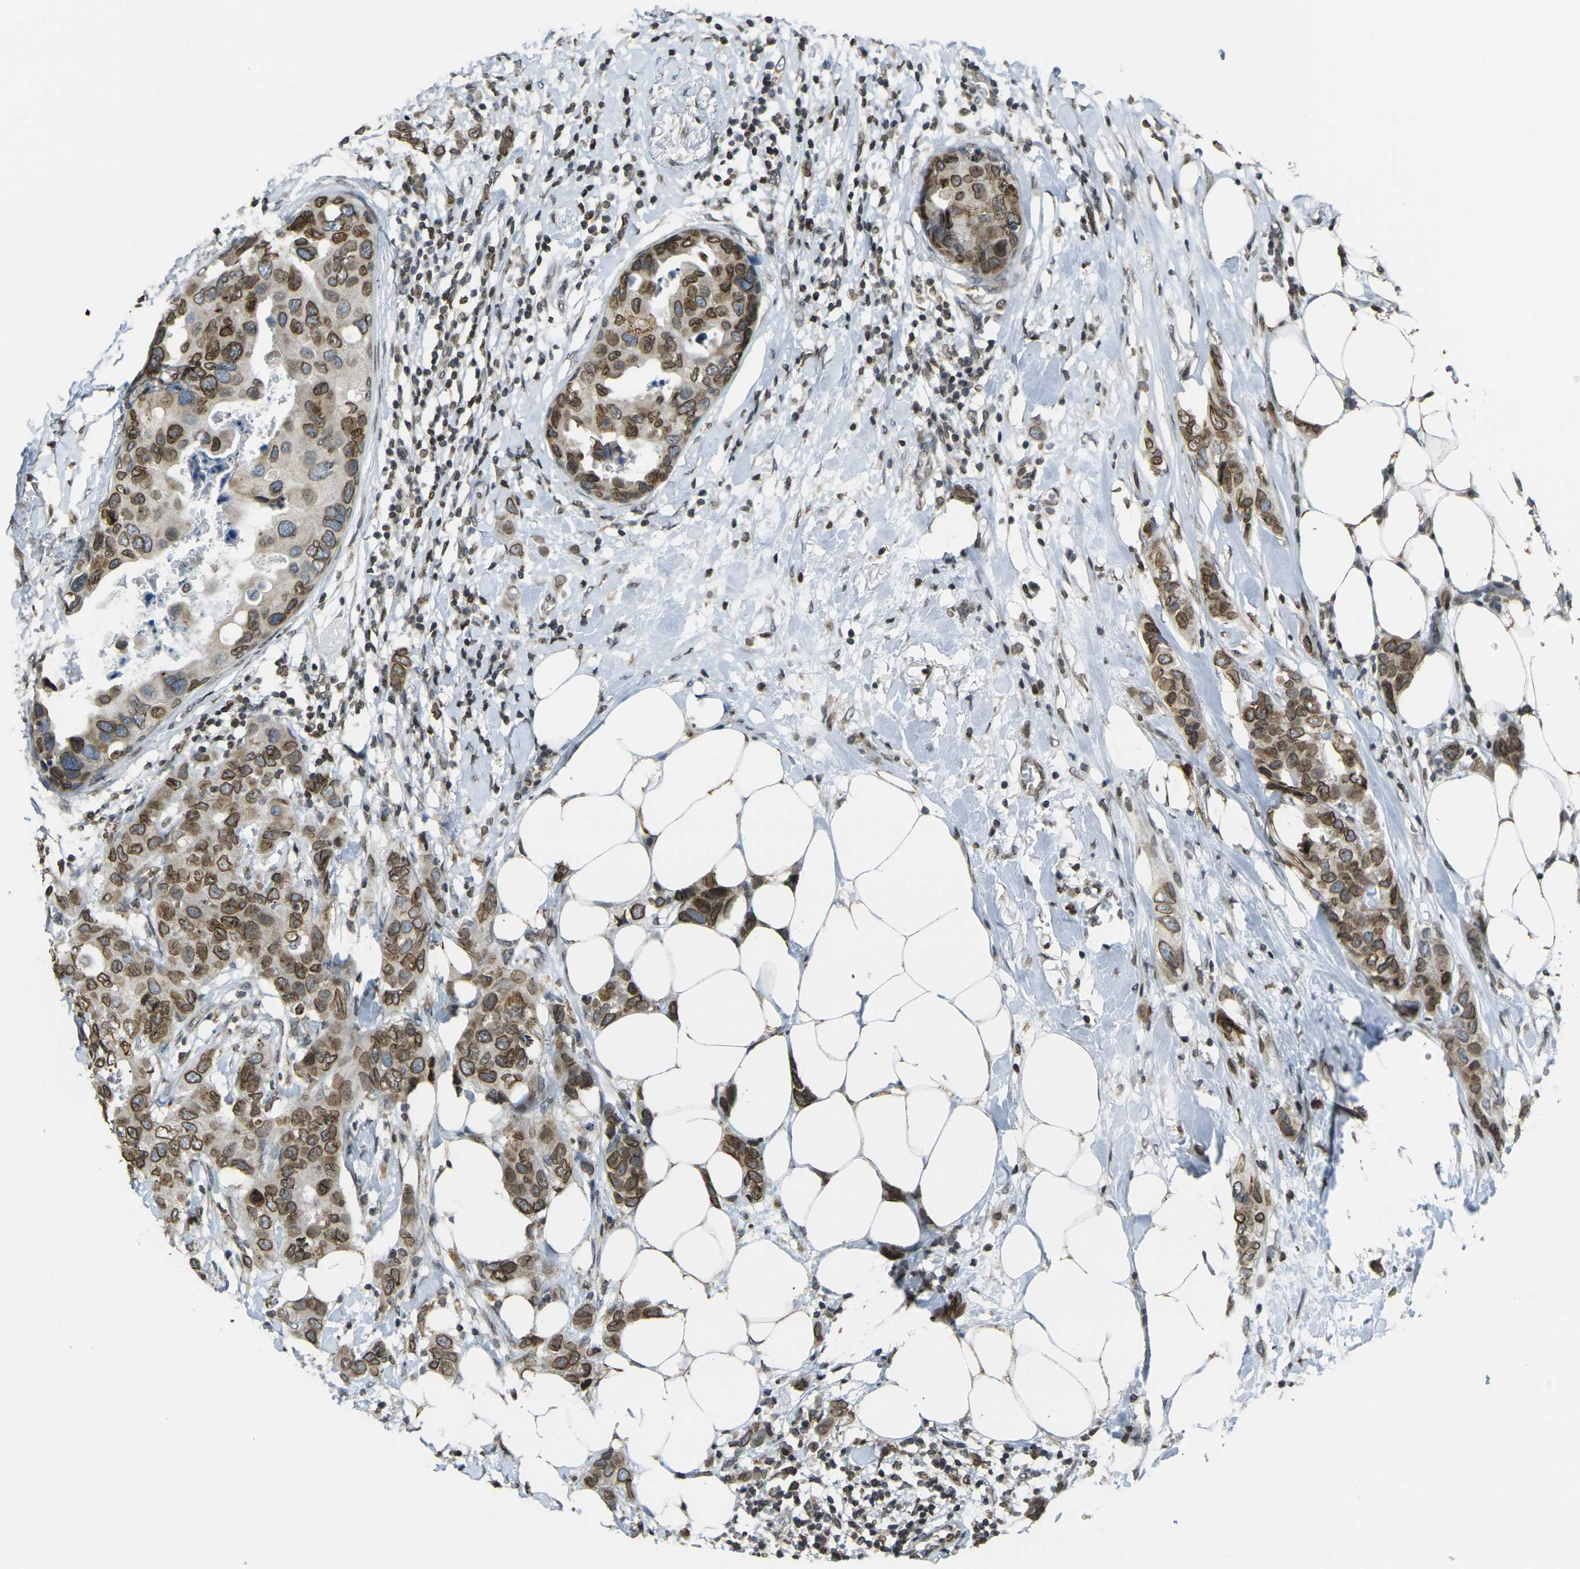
{"staining": {"intensity": "moderate", "quantity": ">75%", "location": "cytoplasmic/membranous,nuclear"}, "tissue": "breast cancer", "cell_type": "Tumor cells", "image_type": "cancer", "snomed": [{"axis": "morphology", "description": "Duct carcinoma"}, {"axis": "topography", "description": "Breast"}], "caption": "A brown stain labels moderate cytoplasmic/membranous and nuclear expression of a protein in human breast cancer tumor cells.", "gene": "BRDT", "patient": {"sex": "female", "age": 50}}